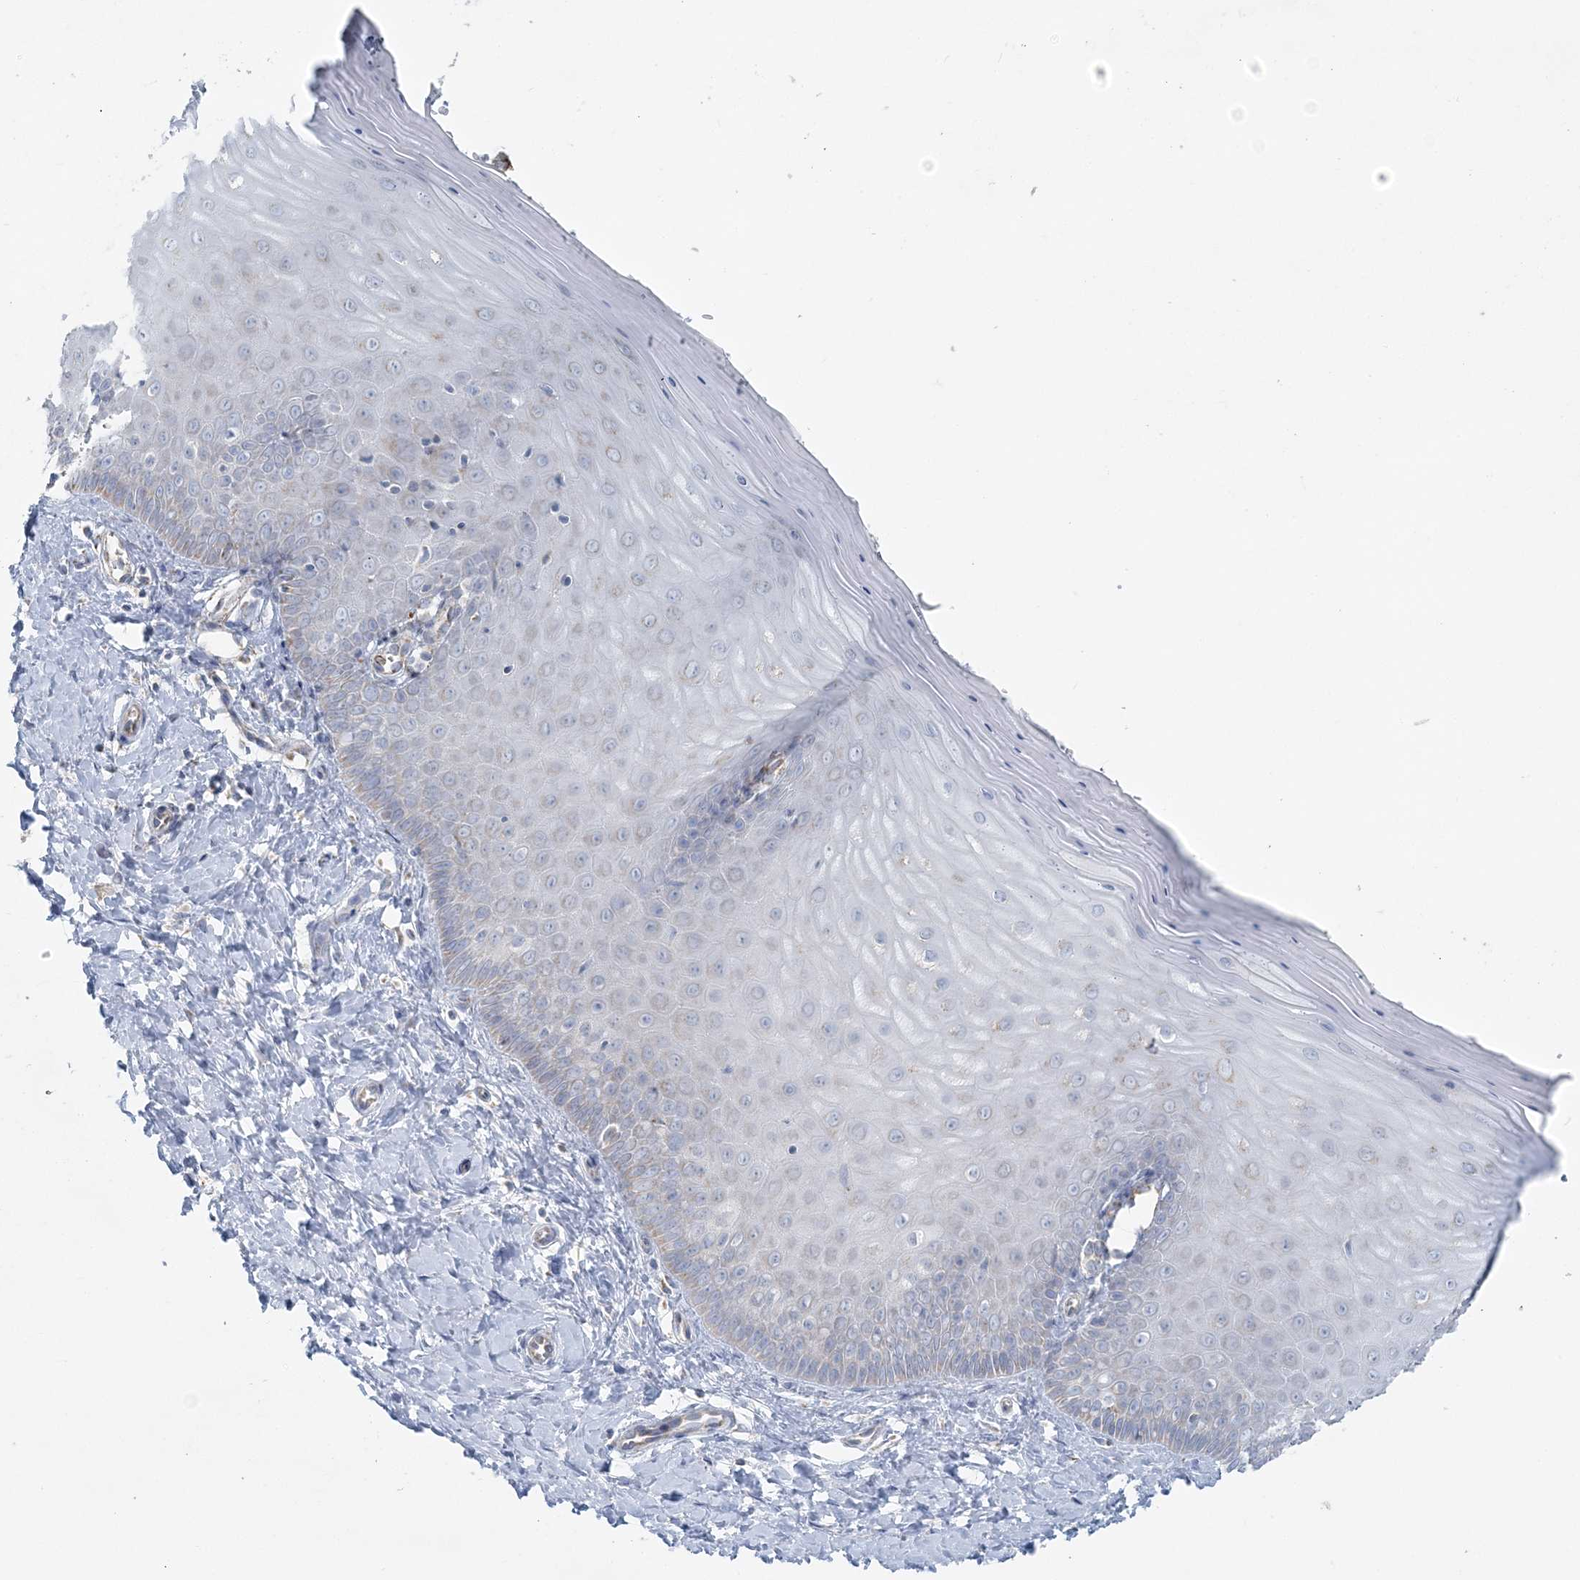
{"staining": {"intensity": "moderate", "quantity": ">75%", "location": "cytoplasmic/membranous"}, "tissue": "cervix", "cell_type": "Glandular cells", "image_type": "normal", "snomed": [{"axis": "morphology", "description": "Normal tissue, NOS"}, {"axis": "topography", "description": "Cervix"}], "caption": "Immunohistochemistry histopathology image of normal cervix stained for a protein (brown), which demonstrates medium levels of moderate cytoplasmic/membranous staining in approximately >75% of glandular cells.", "gene": "PCCB", "patient": {"sex": "female", "age": 55}}